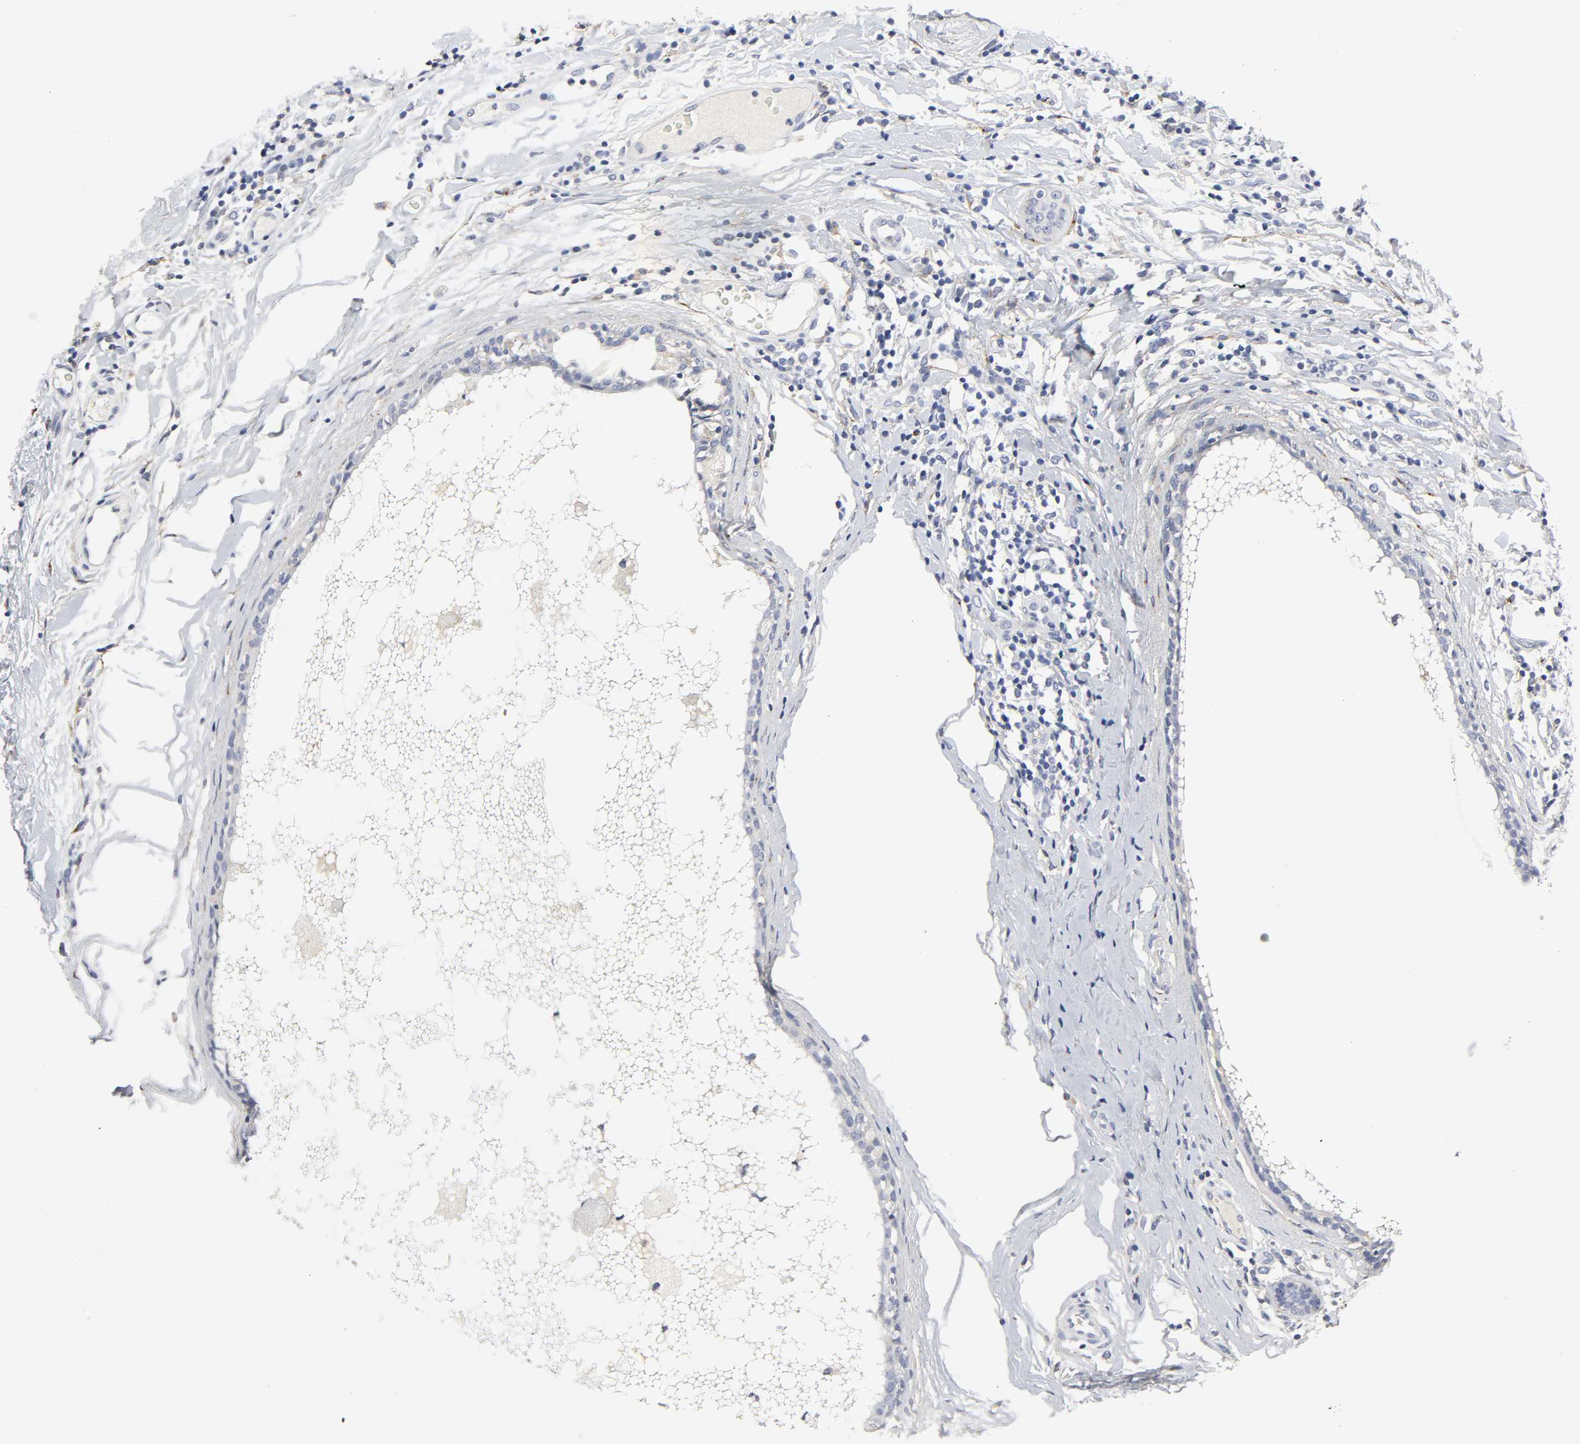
{"staining": {"intensity": "negative", "quantity": "none", "location": "none"}, "tissue": "breast cancer", "cell_type": "Tumor cells", "image_type": "cancer", "snomed": [{"axis": "morphology", "description": "Duct carcinoma"}, {"axis": "topography", "description": "Breast"}], "caption": "High magnification brightfield microscopy of breast cancer stained with DAB (3,3'-diaminobenzidine) (brown) and counterstained with hematoxylin (blue): tumor cells show no significant expression.", "gene": "LRP1", "patient": {"sex": "female", "age": 40}}